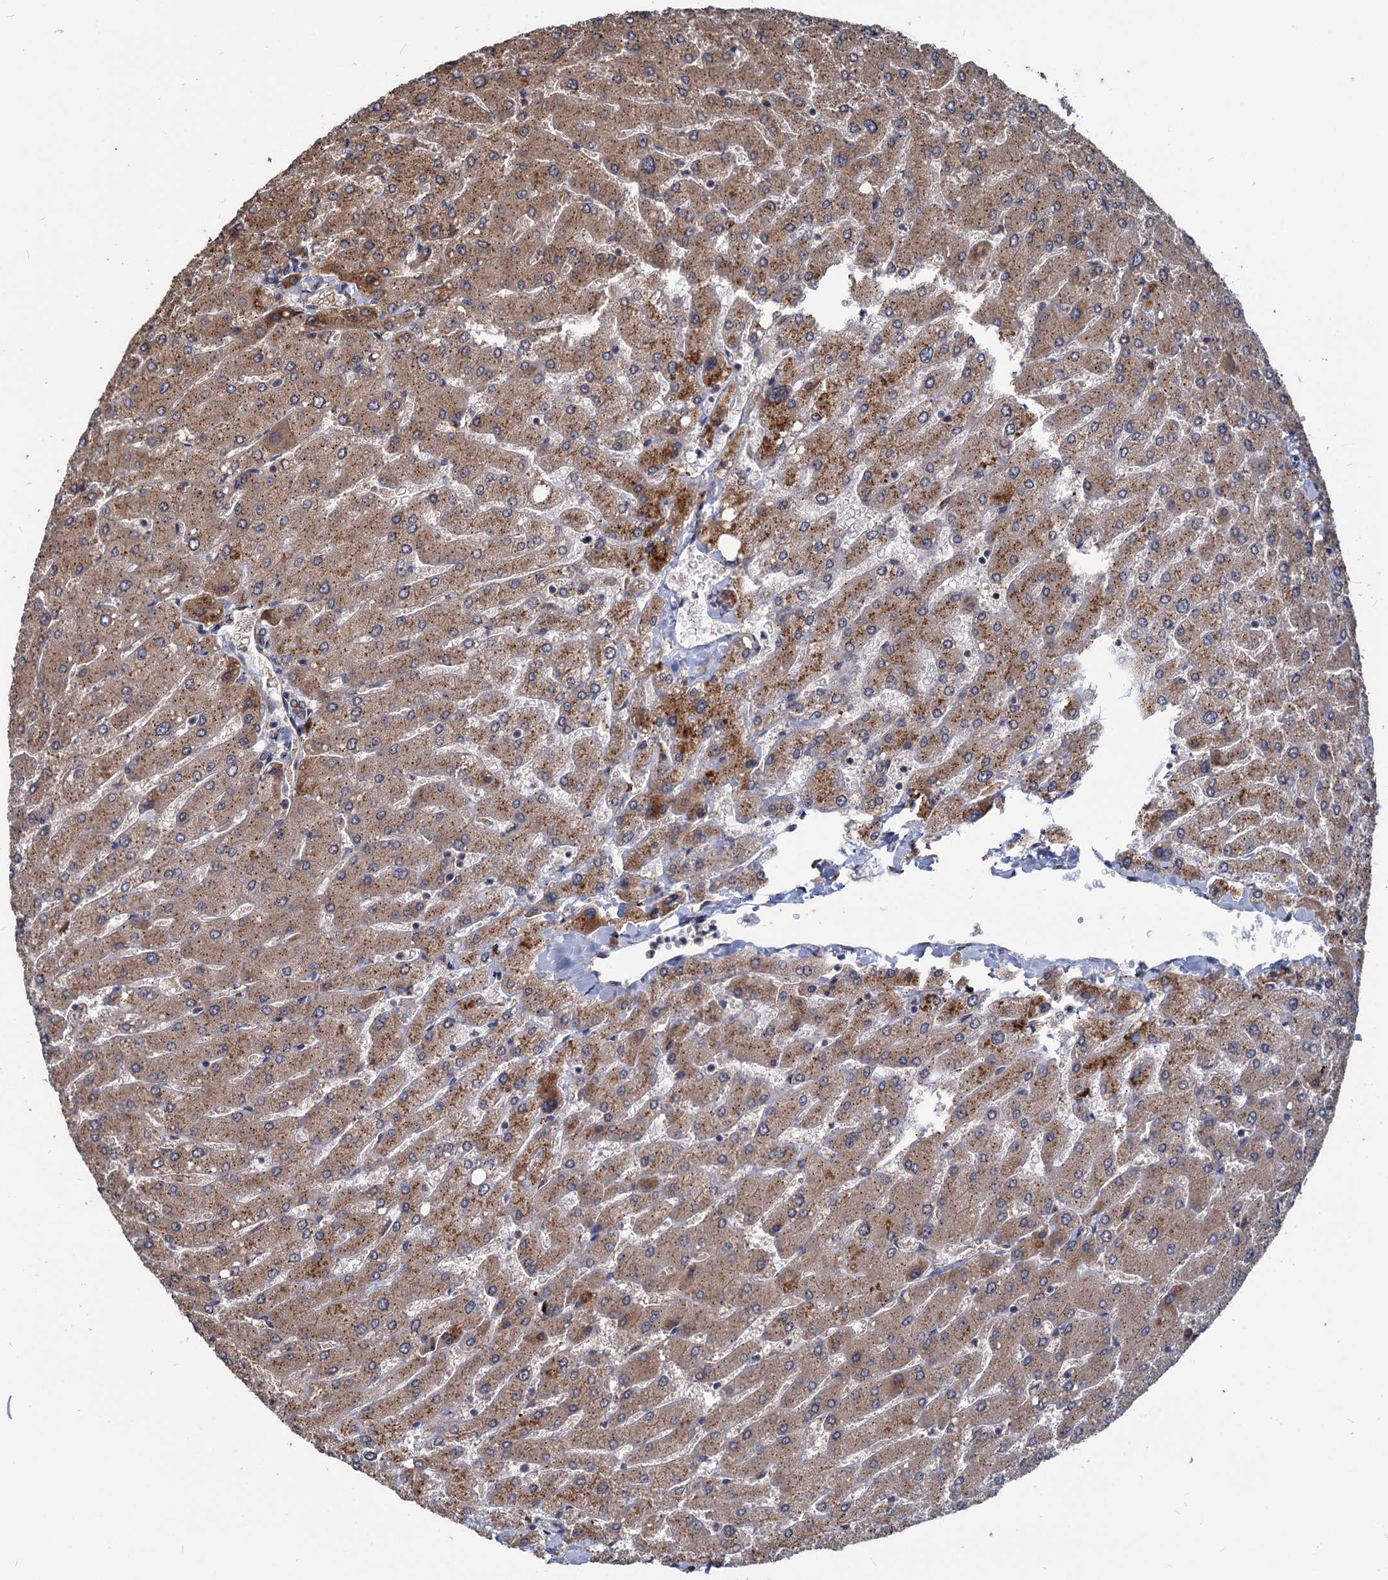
{"staining": {"intensity": "moderate", "quantity": ">75%", "location": "cytoplasmic/membranous"}, "tissue": "liver", "cell_type": "Cholangiocytes", "image_type": "normal", "snomed": [{"axis": "morphology", "description": "Normal tissue, NOS"}, {"axis": "topography", "description": "Liver"}], "caption": "The histopathology image displays a brown stain indicating the presence of a protein in the cytoplasmic/membranous of cholangiocytes in liver. Nuclei are stained in blue.", "gene": "SAAL1", "patient": {"sex": "male", "age": 55}}